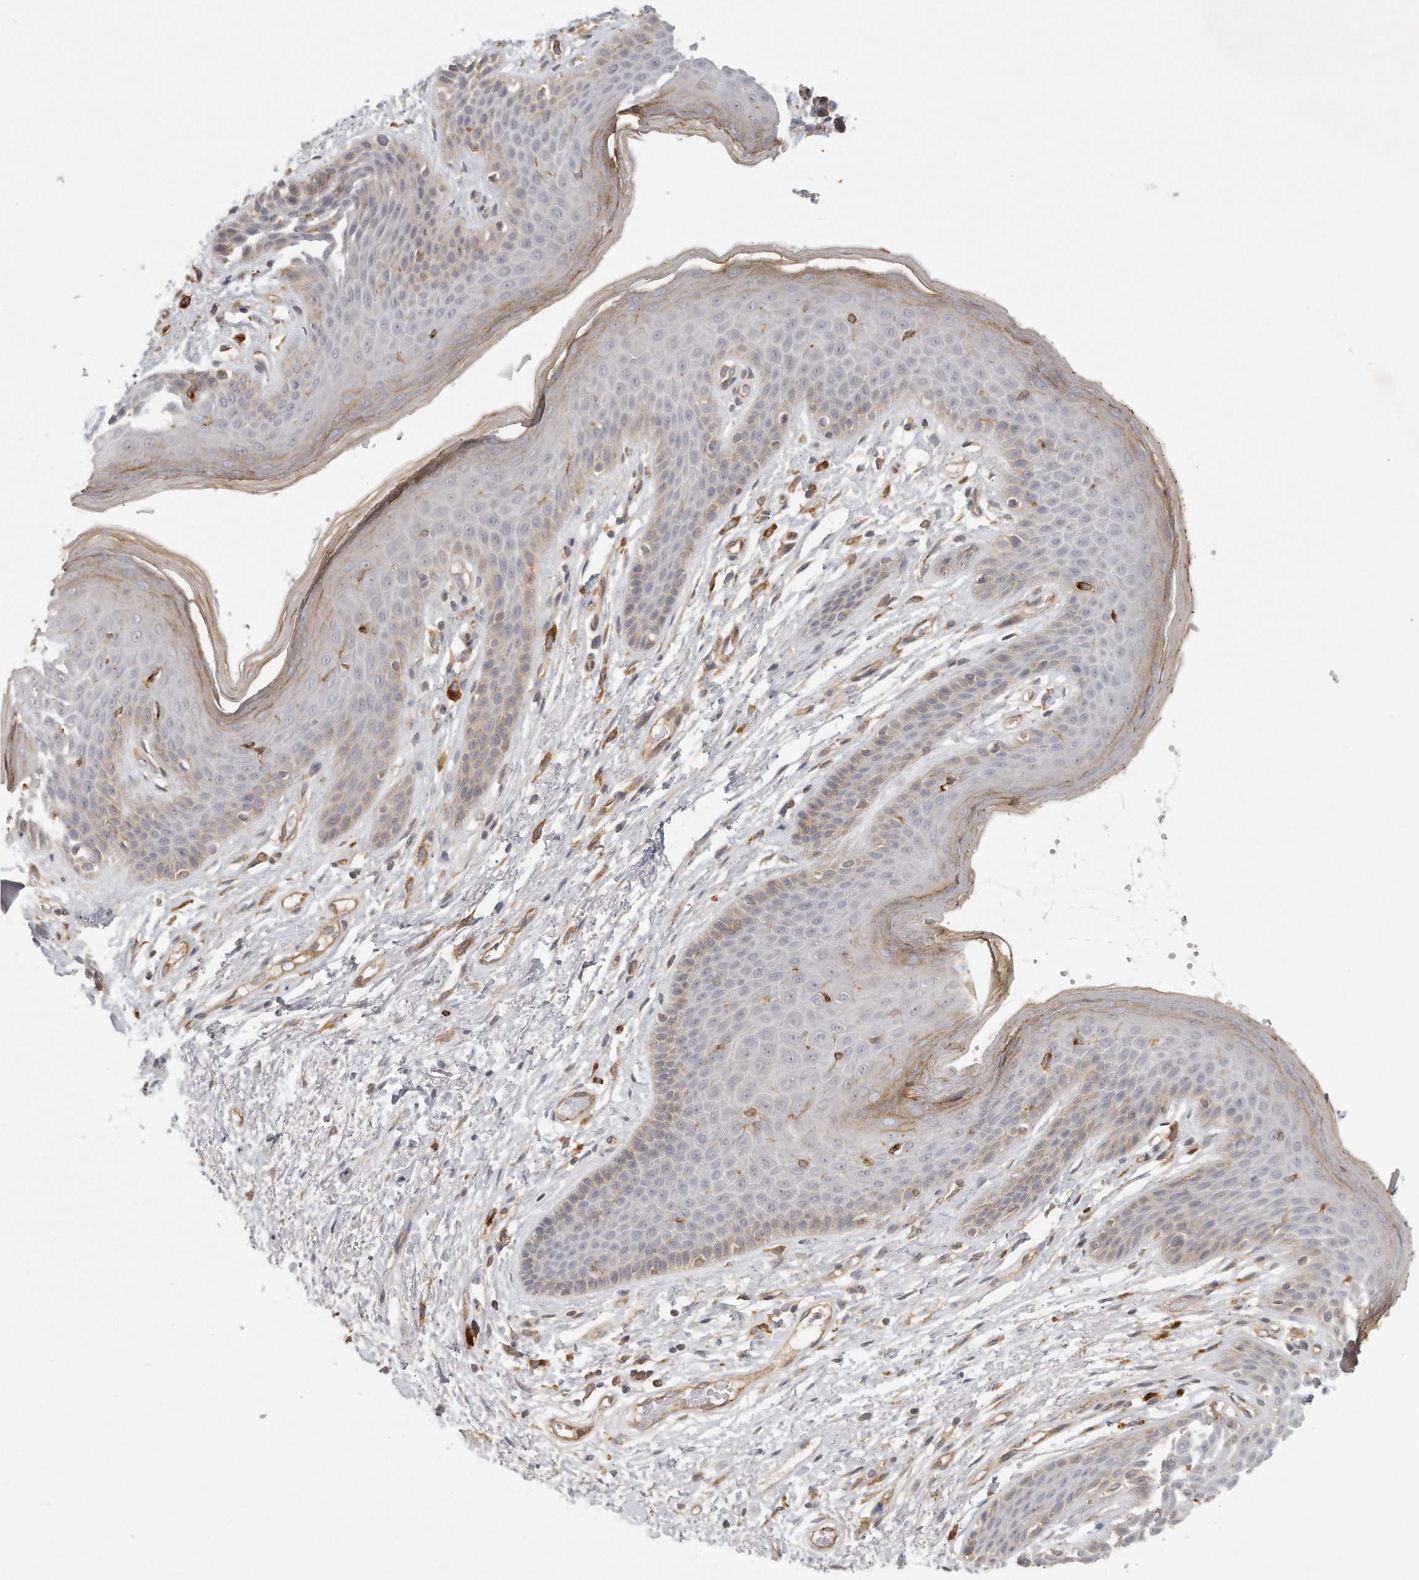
{"staining": {"intensity": "weak", "quantity": "<25%", "location": "cytoplasmic/membranous"}, "tissue": "skin", "cell_type": "Epidermal cells", "image_type": "normal", "snomed": [{"axis": "morphology", "description": "Normal tissue, NOS"}, {"axis": "topography", "description": "Anal"}], "caption": "Micrograph shows no significant protein staining in epidermal cells of unremarkable skin.", "gene": "MTERF4", "patient": {"sex": "male", "age": 74}}